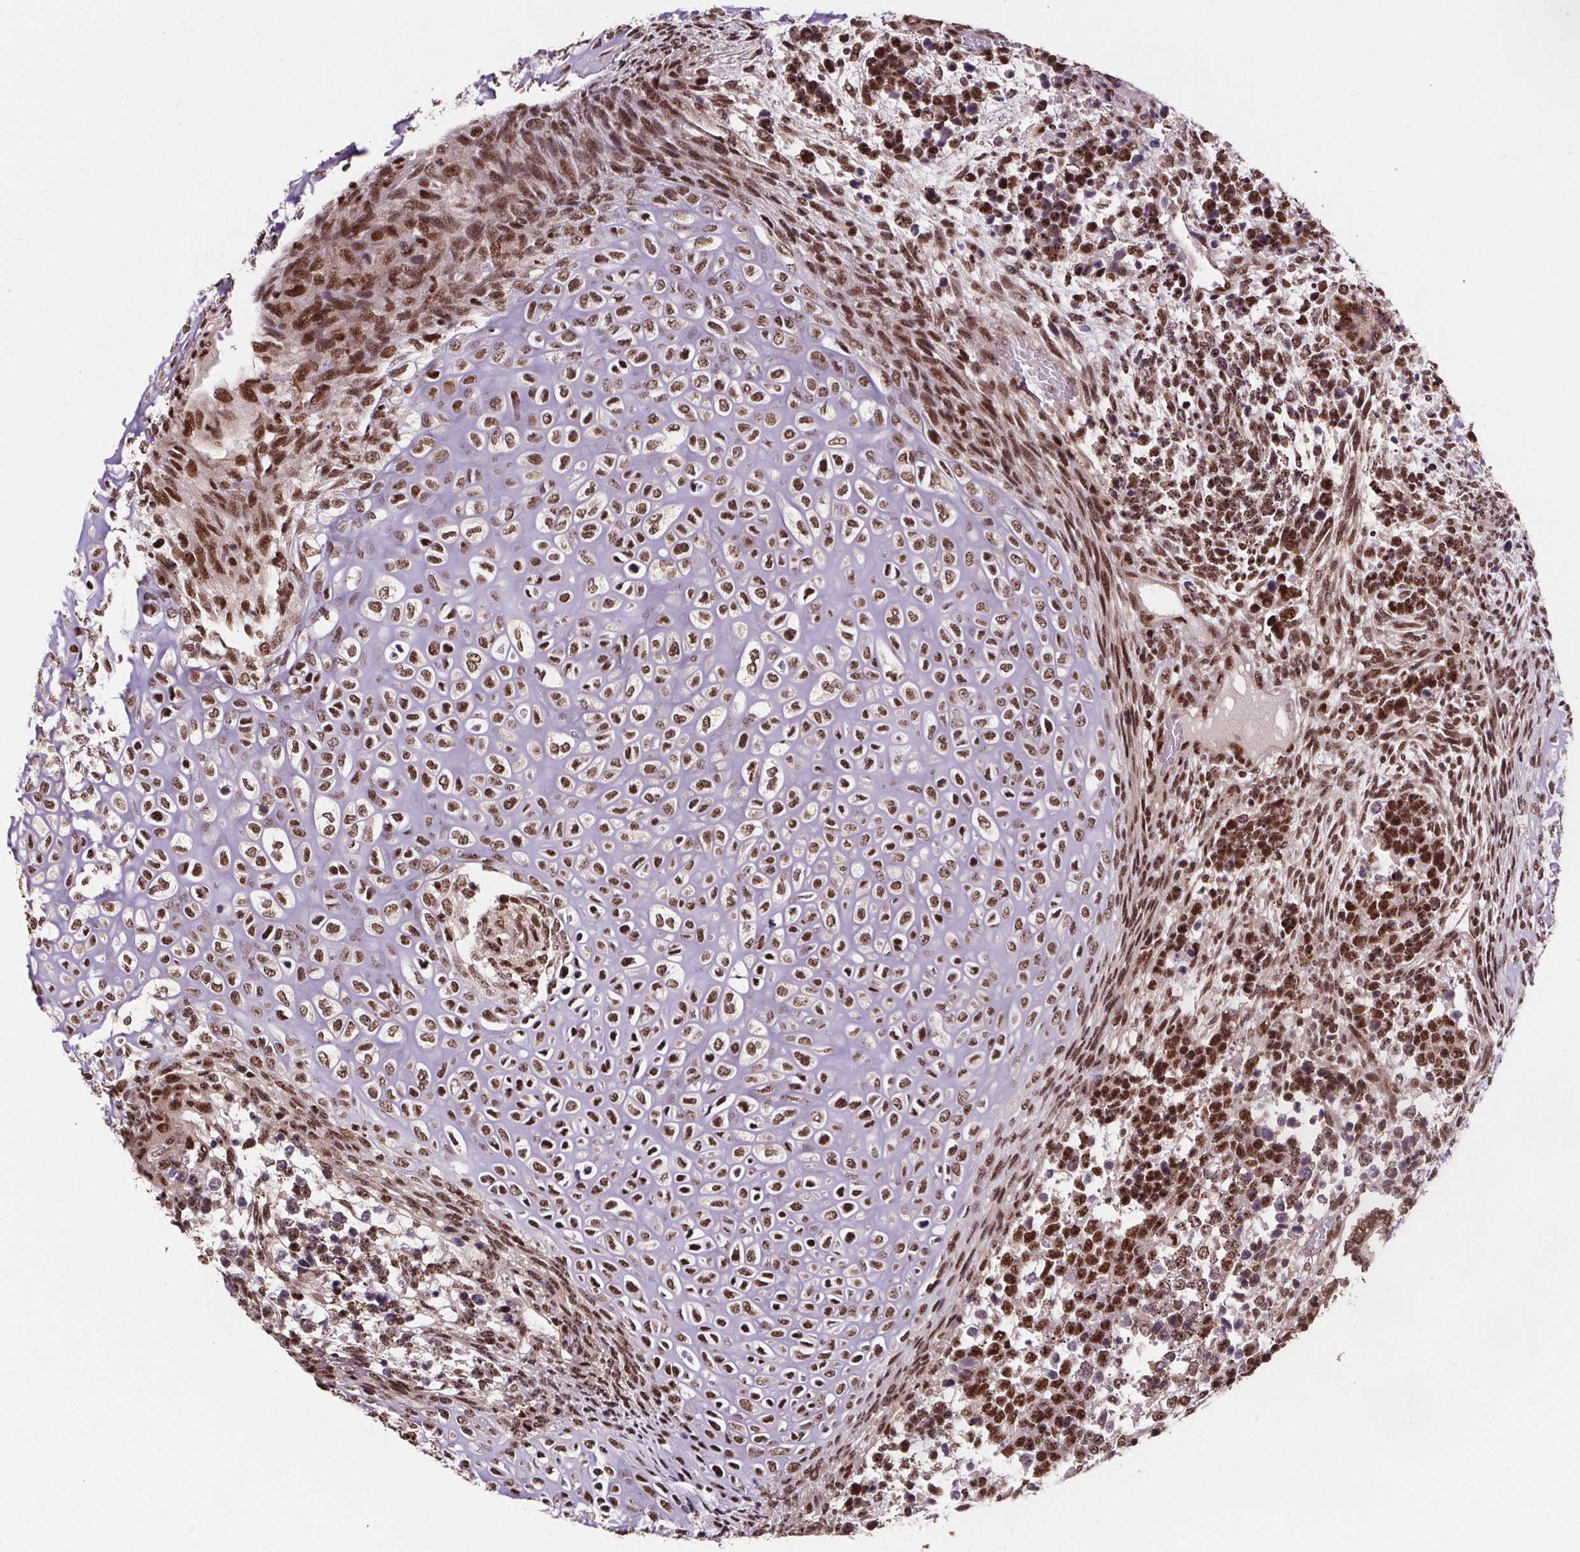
{"staining": {"intensity": "moderate", "quantity": ">75%", "location": "nuclear"}, "tissue": "testis cancer", "cell_type": "Tumor cells", "image_type": "cancer", "snomed": [{"axis": "morphology", "description": "Carcinoma, Embryonal, NOS"}, {"axis": "topography", "description": "Testis"}], "caption": "Approximately >75% of tumor cells in human testis cancer (embryonal carcinoma) show moderate nuclear protein positivity as visualized by brown immunohistochemical staining.", "gene": "JARID2", "patient": {"sex": "male", "age": 23}}